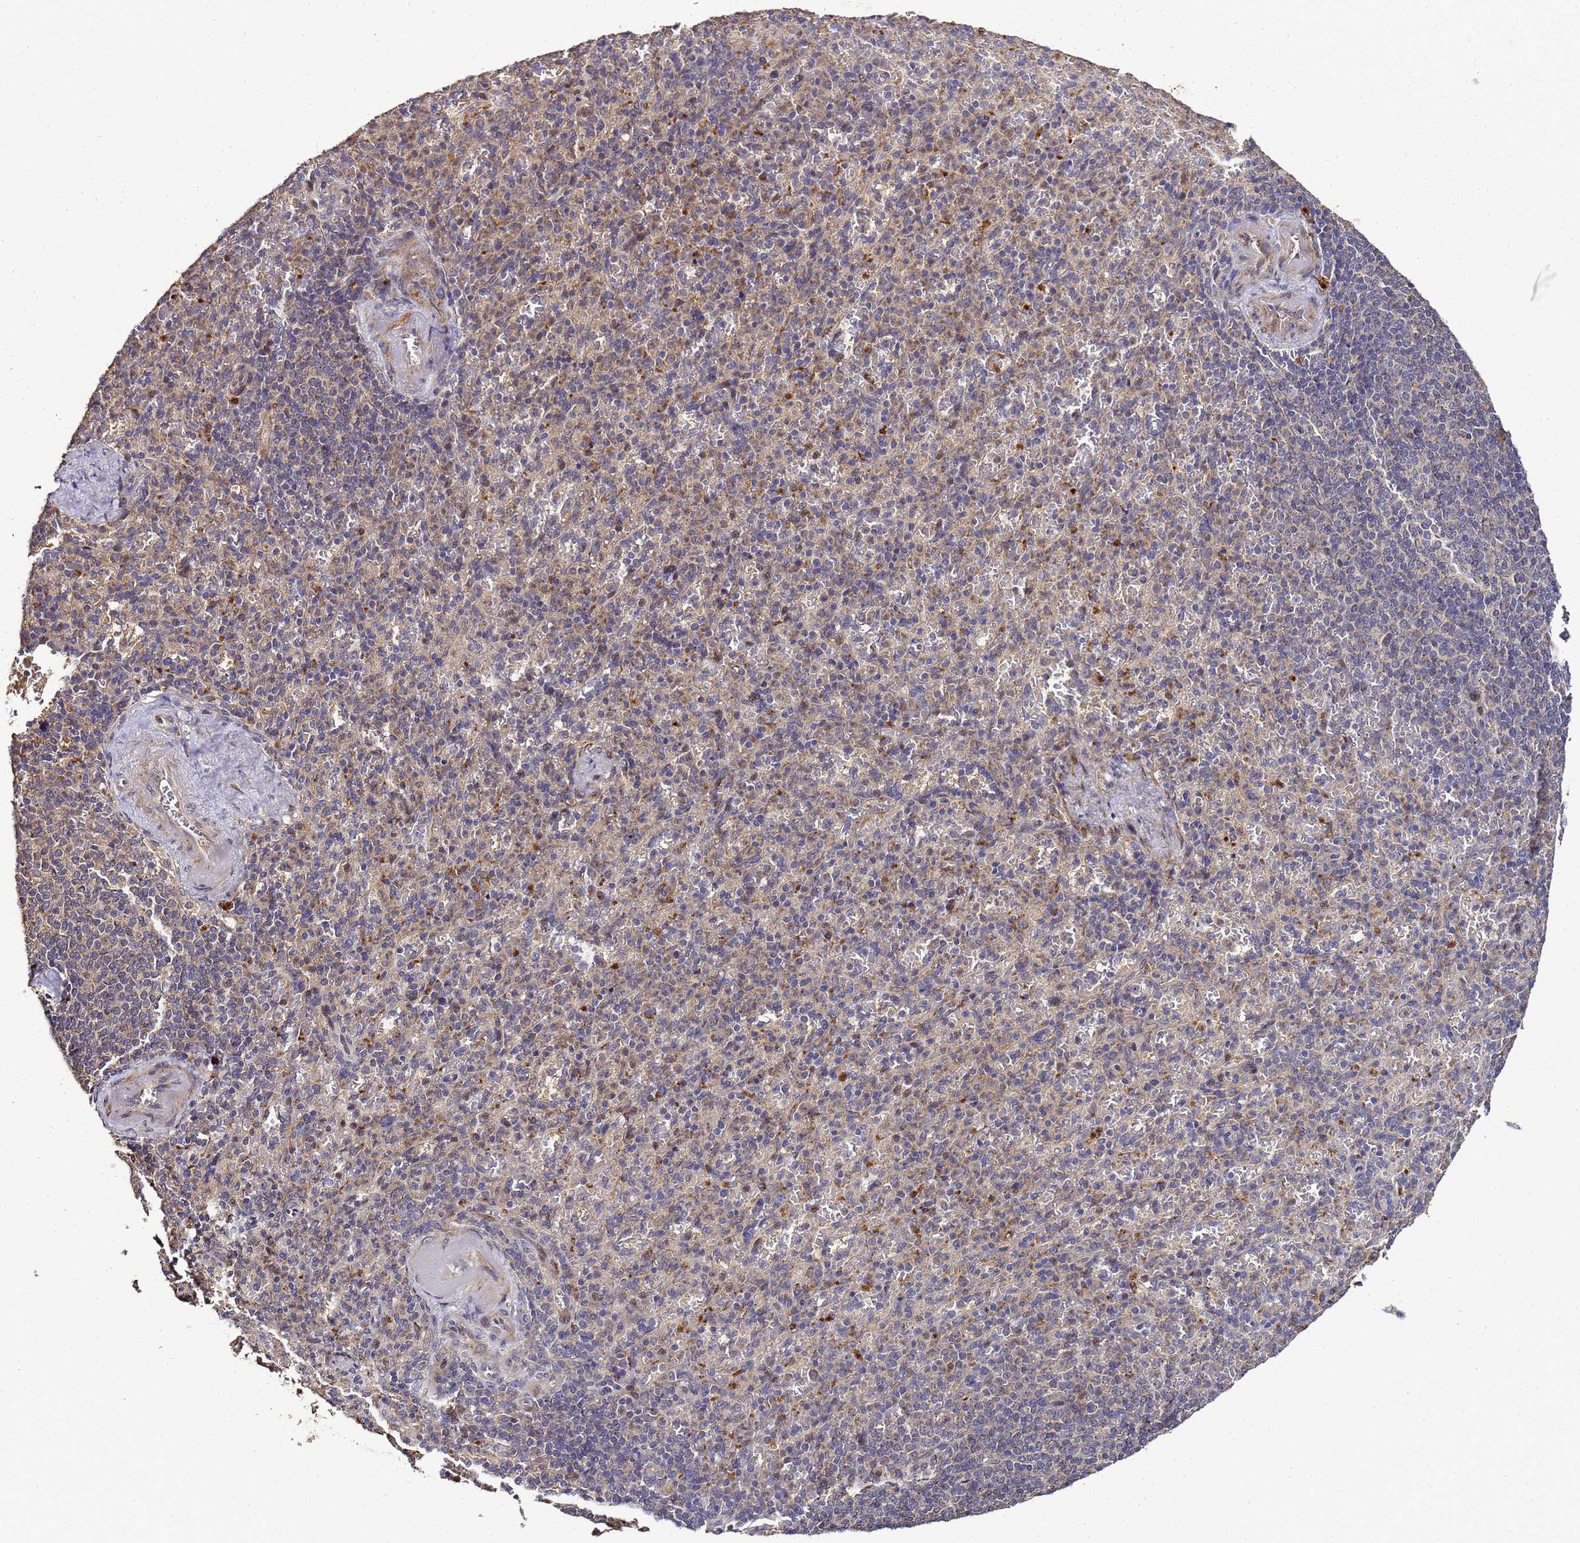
{"staining": {"intensity": "weak", "quantity": "25%-75%", "location": "cytoplasmic/membranous"}, "tissue": "spleen", "cell_type": "Cells in red pulp", "image_type": "normal", "snomed": [{"axis": "morphology", "description": "Normal tissue, NOS"}, {"axis": "topography", "description": "Spleen"}], "caption": "A brown stain labels weak cytoplasmic/membranous expression of a protein in cells in red pulp of unremarkable human spleen. Nuclei are stained in blue.", "gene": "LGI4", "patient": {"sex": "female", "age": 74}}